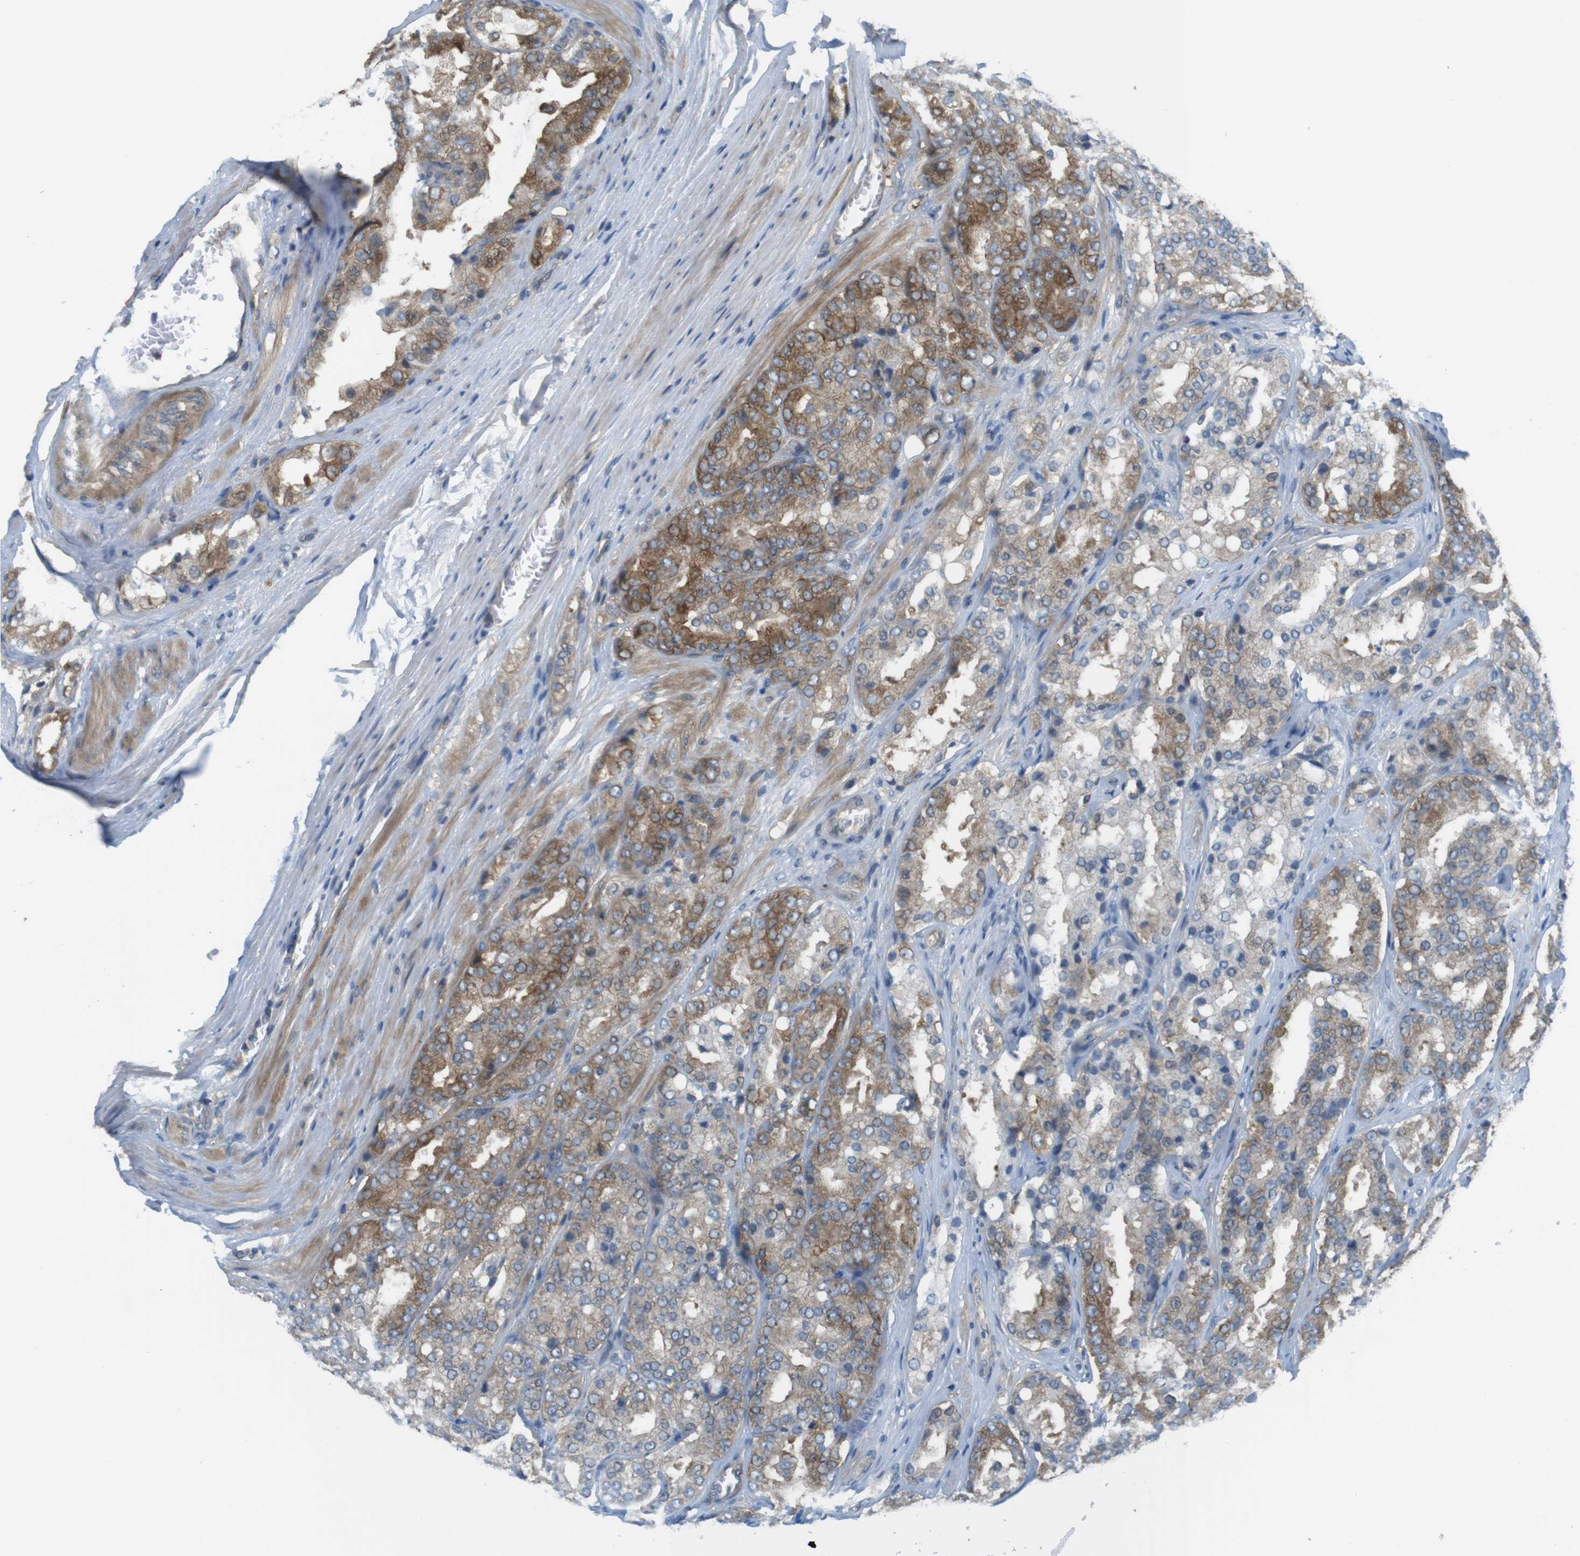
{"staining": {"intensity": "moderate", "quantity": ">75%", "location": "cytoplasmic/membranous"}, "tissue": "prostate cancer", "cell_type": "Tumor cells", "image_type": "cancer", "snomed": [{"axis": "morphology", "description": "Adenocarcinoma, High grade"}, {"axis": "topography", "description": "Prostate"}], "caption": "The immunohistochemical stain labels moderate cytoplasmic/membranous staining in tumor cells of prostate adenocarcinoma (high-grade) tissue.", "gene": "MTHFD1", "patient": {"sex": "male", "age": 65}}